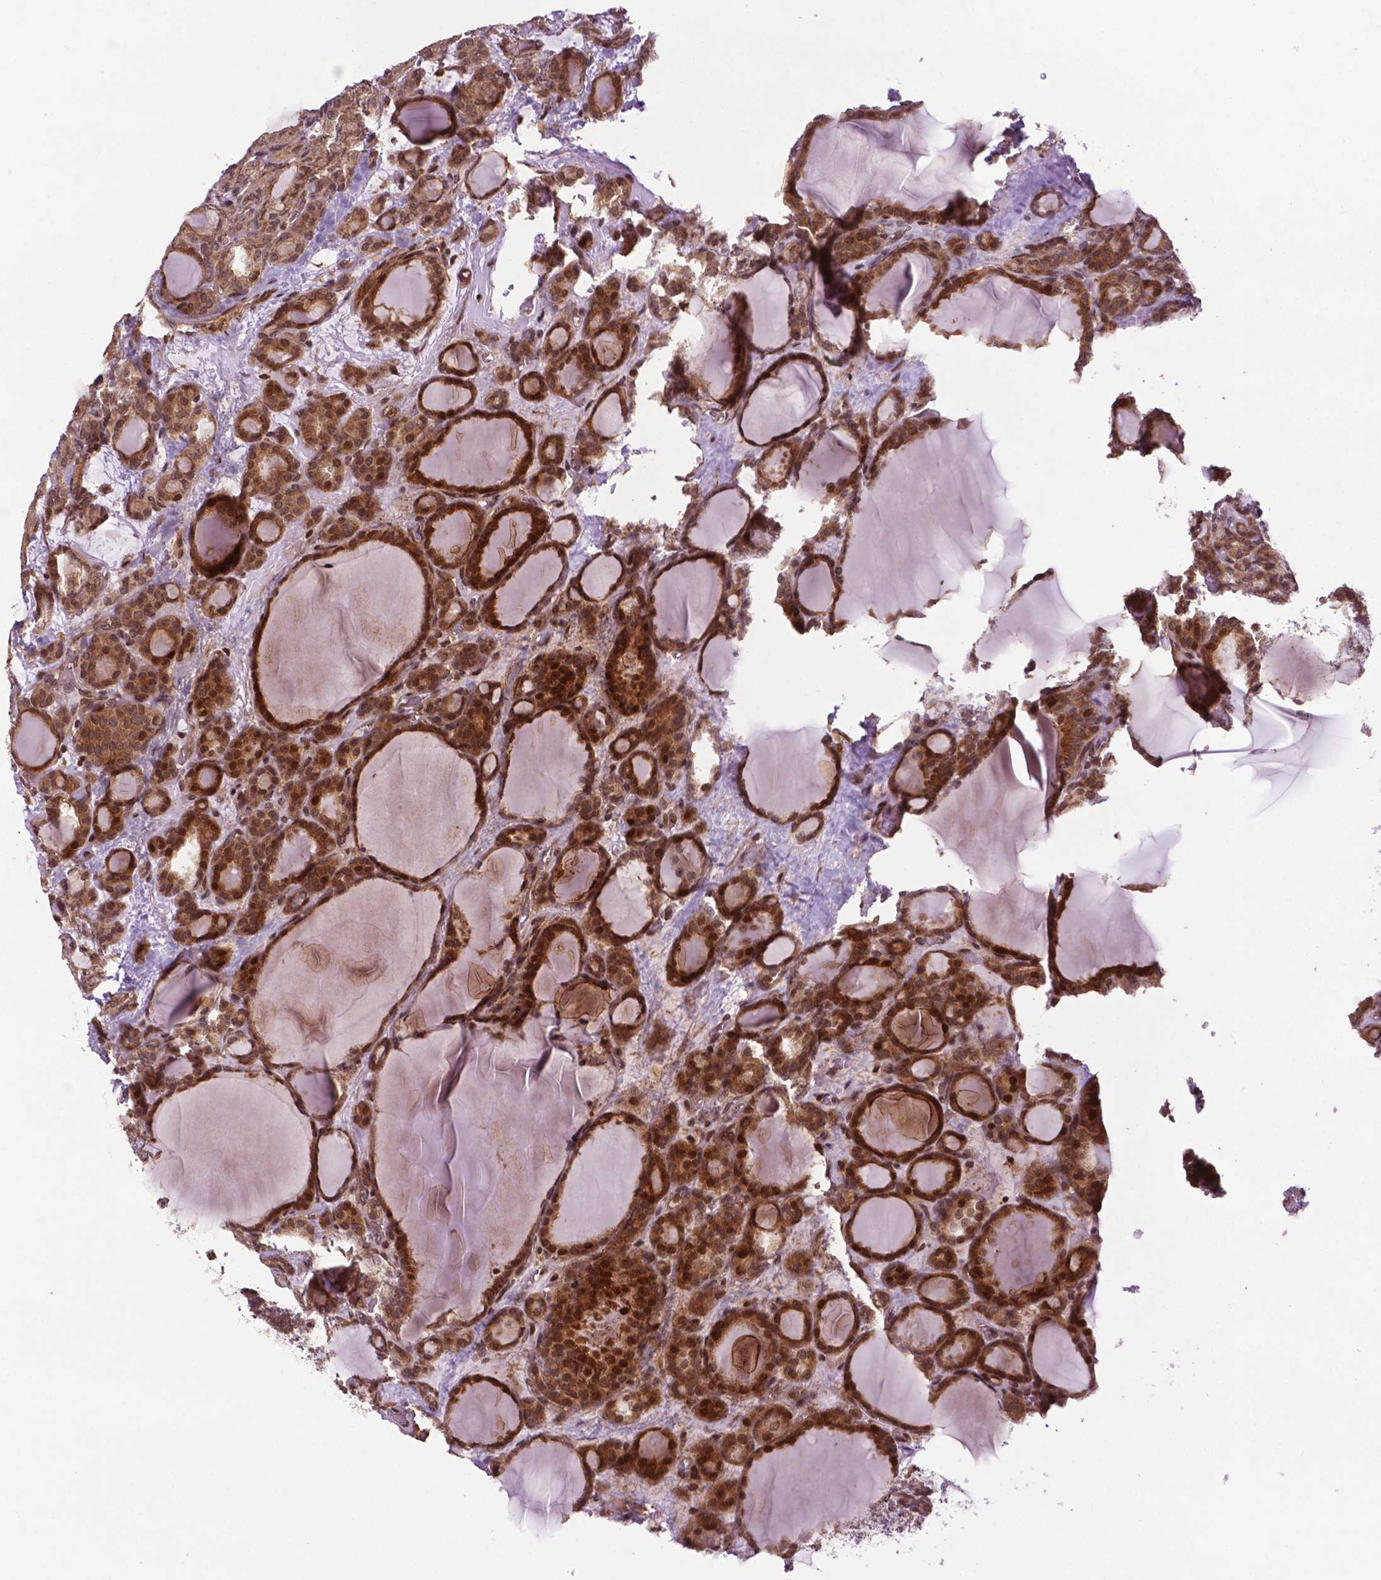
{"staining": {"intensity": "moderate", "quantity": ">75%", "location": "cytoplasmic/membranous,nuclear"}, "tissue": "thyroid cancer", "cell_type": "Tumor cells", "image_type": "cancer", "snomed": [{"axis": "morphology", "description": "Normal tissue, NOS"}, {"axis": "morphology", "description": "Follicular adenoma carcinoma, NOS"}, {"axis": "topography", "description": "Thyroid gland"}], "caption": "Thyroid follicular adenoma carcinoma stained for a protein exhibits moderate cytoplasmic/membranous and nuclear positivity in tumor cells.", "gene": "TMX2", "patient": {"sex": "female", "age": 31}}